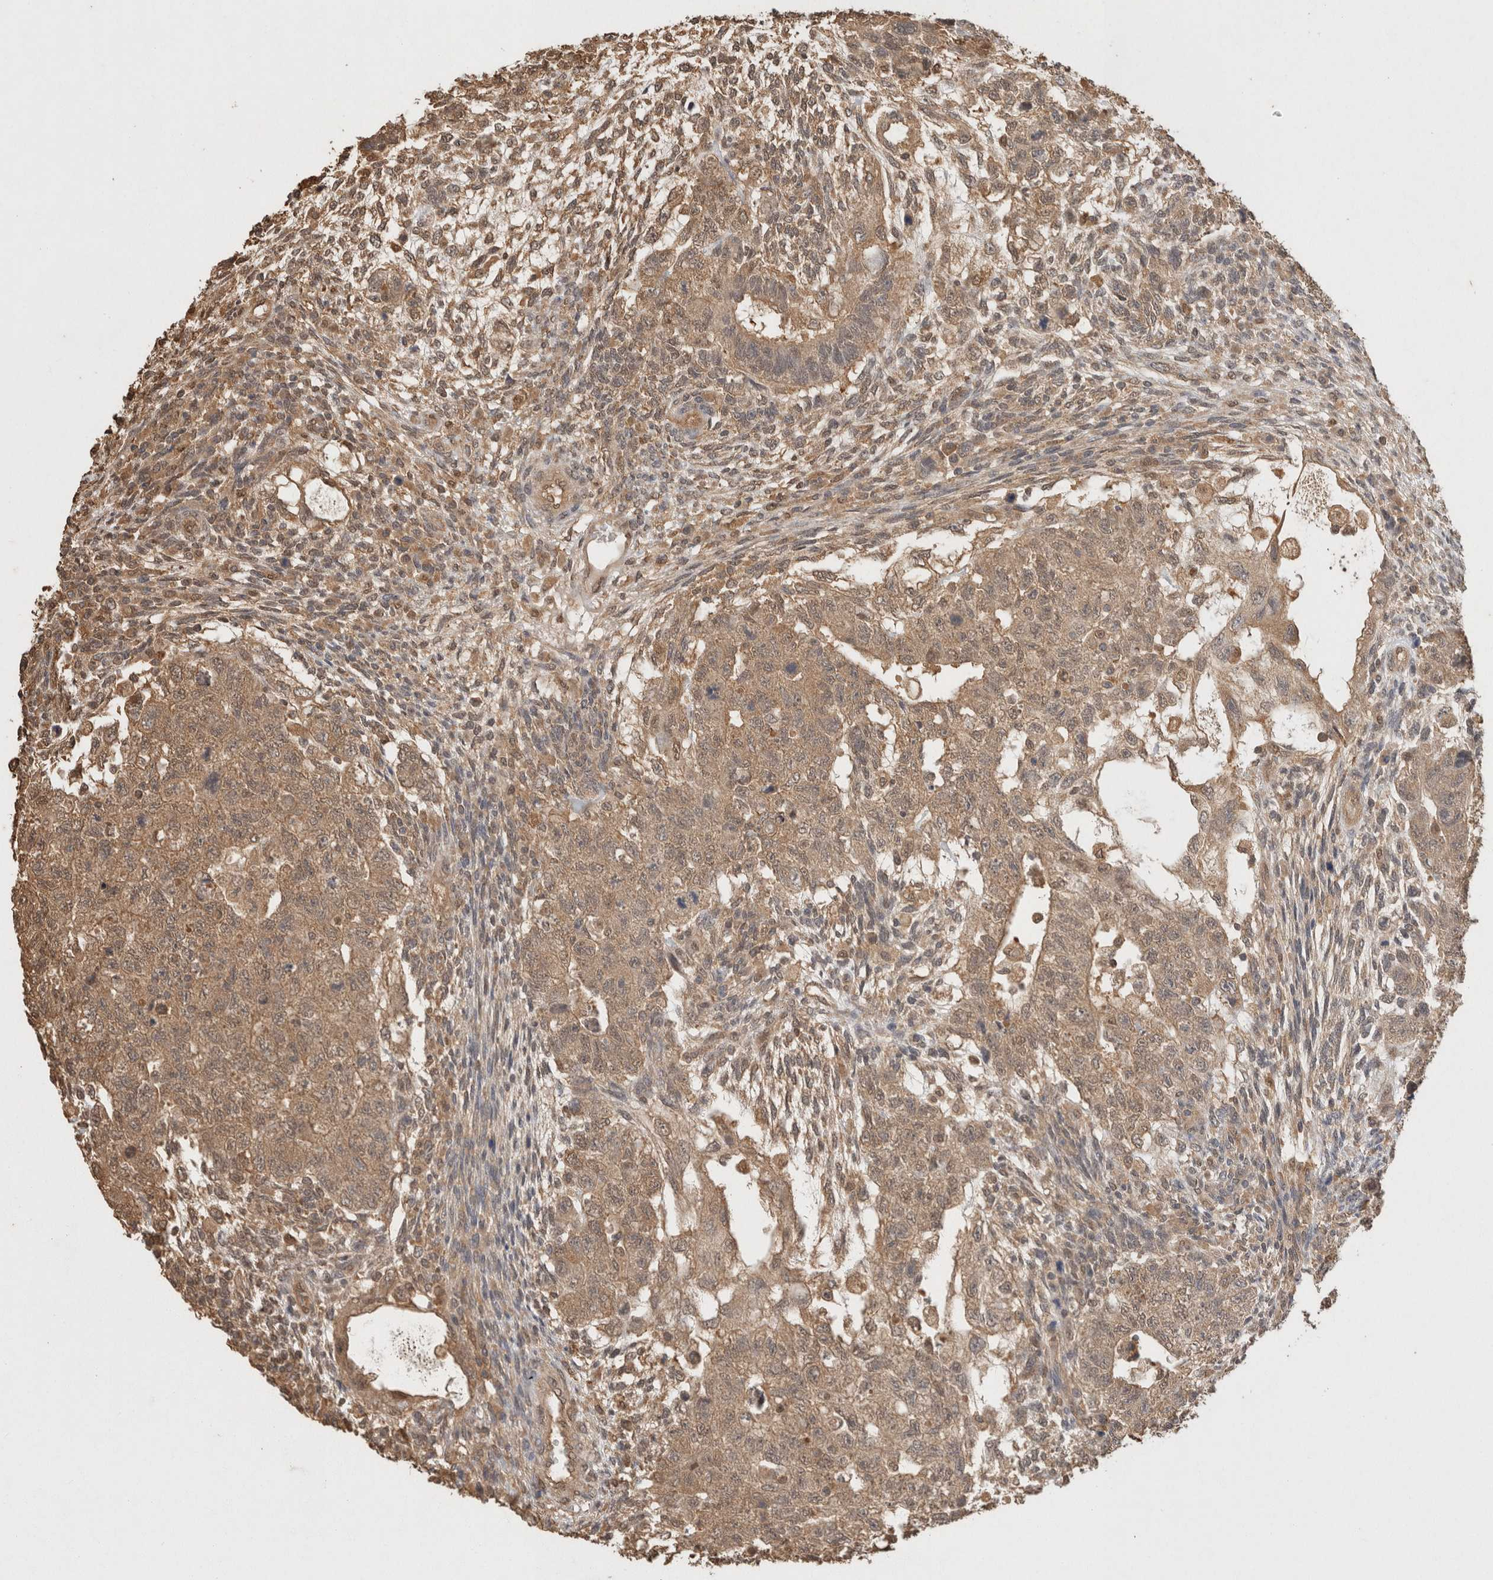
{"staining": {"intensity": "moderate", "quantity": ">75%", "location": "cytoplasmic/membranous,nuclear"}, "tissue": "testis cancer", "cell_type": "Tumor cells", "image_type": "cancer", "snomed": [{"axis": "morphology", "description": "Normal tissue, NOS"}, {"axis": "morphology", "description": "Carcinoma, Embryonal, NOS"}, {"axis": "topography", "description": "Testis"}], "caption": "Immunohistochemical staining of embryonal carcinoma (testis) reveals medium levels of moderate cytoplasmic/membranous and nuclear protein staining in about >75% of tumor cells. The staining was performed using DAB (3,3'-diaminobenzidine), with brown indicating positive protein expression. Nuclei are stained blue with hematoxylin.", "gene": "YWHAH", "patient": {"sex": "male", "age": 36}}